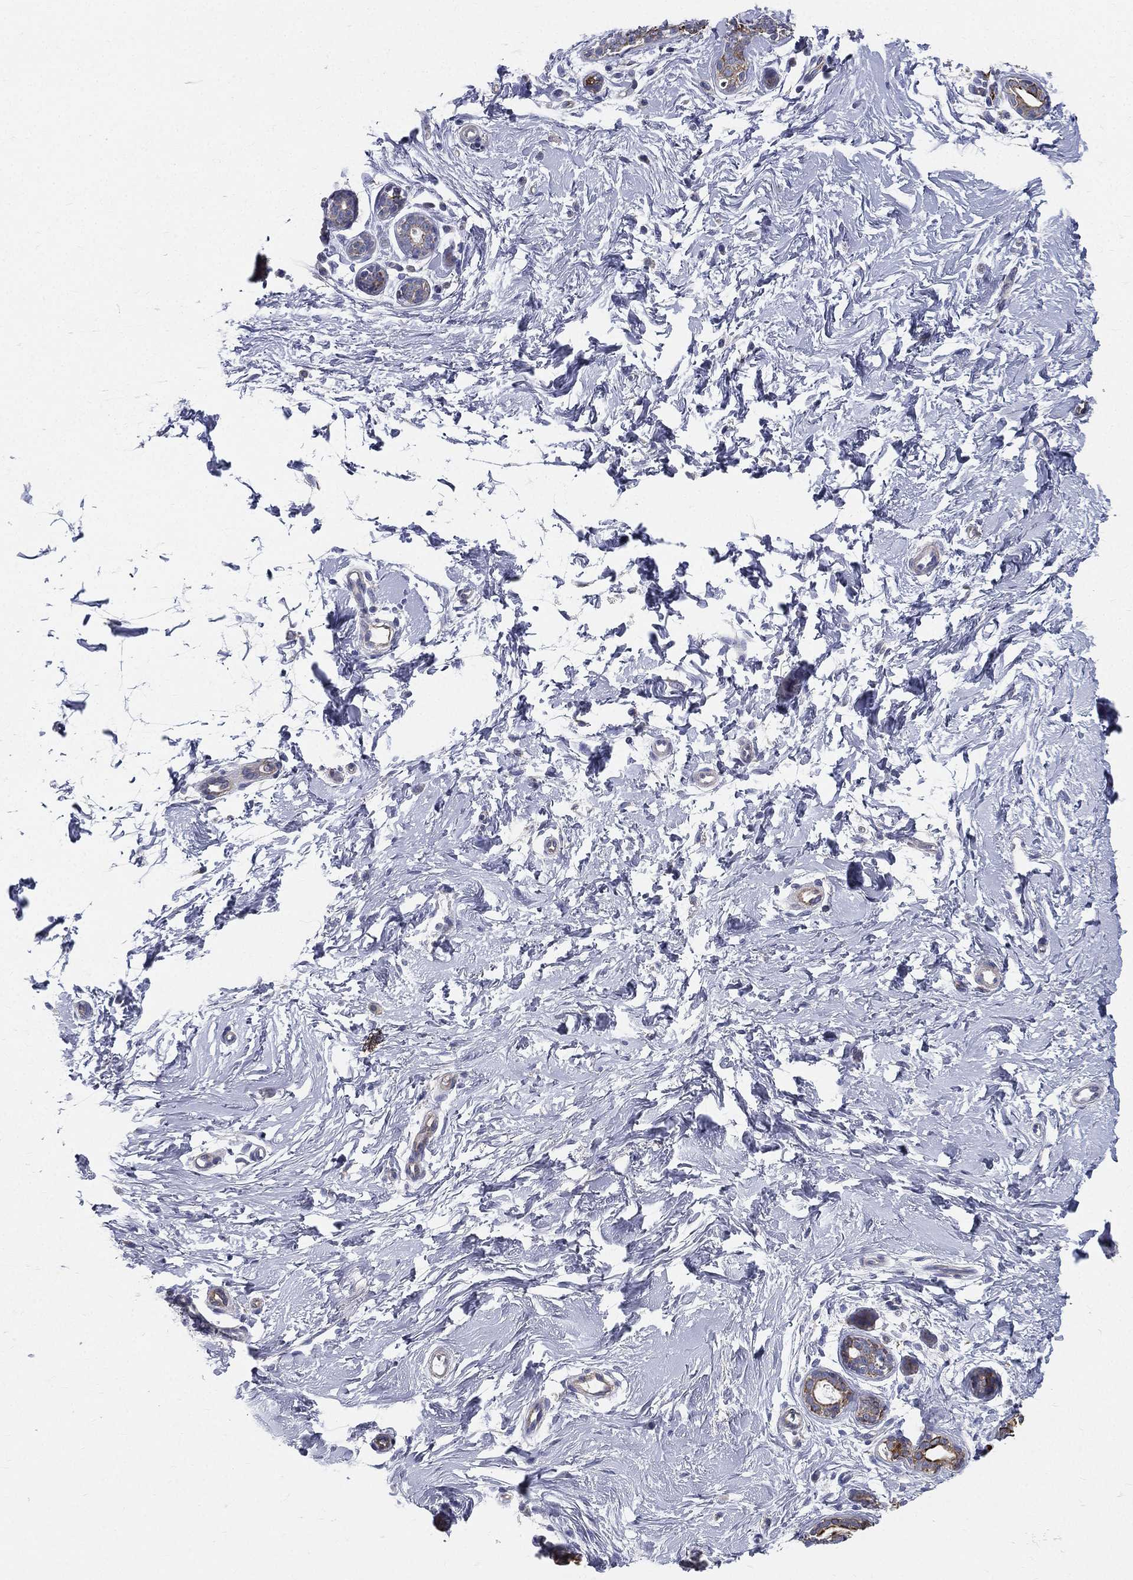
{"staining": {"intensity": "negative", "quantity": "none", "location": "none"}, "tissue": "breast", "cell_type": "Adipocytes", "image_type": "normal", "snomed": [{"axis": "morphology", "description": "Normal tissue, NOS"}, {"axis": "topography", "description": "Breast"}], "caption": "Immunohistochemical staining of benign breast demonstrates no significant staining in adipocytes. (Immunohistochemistry (ihc), brightfield microscopy, high magnification).", "gene": "PWWP3A", "patient": {"sex": "female", "age": 37}}